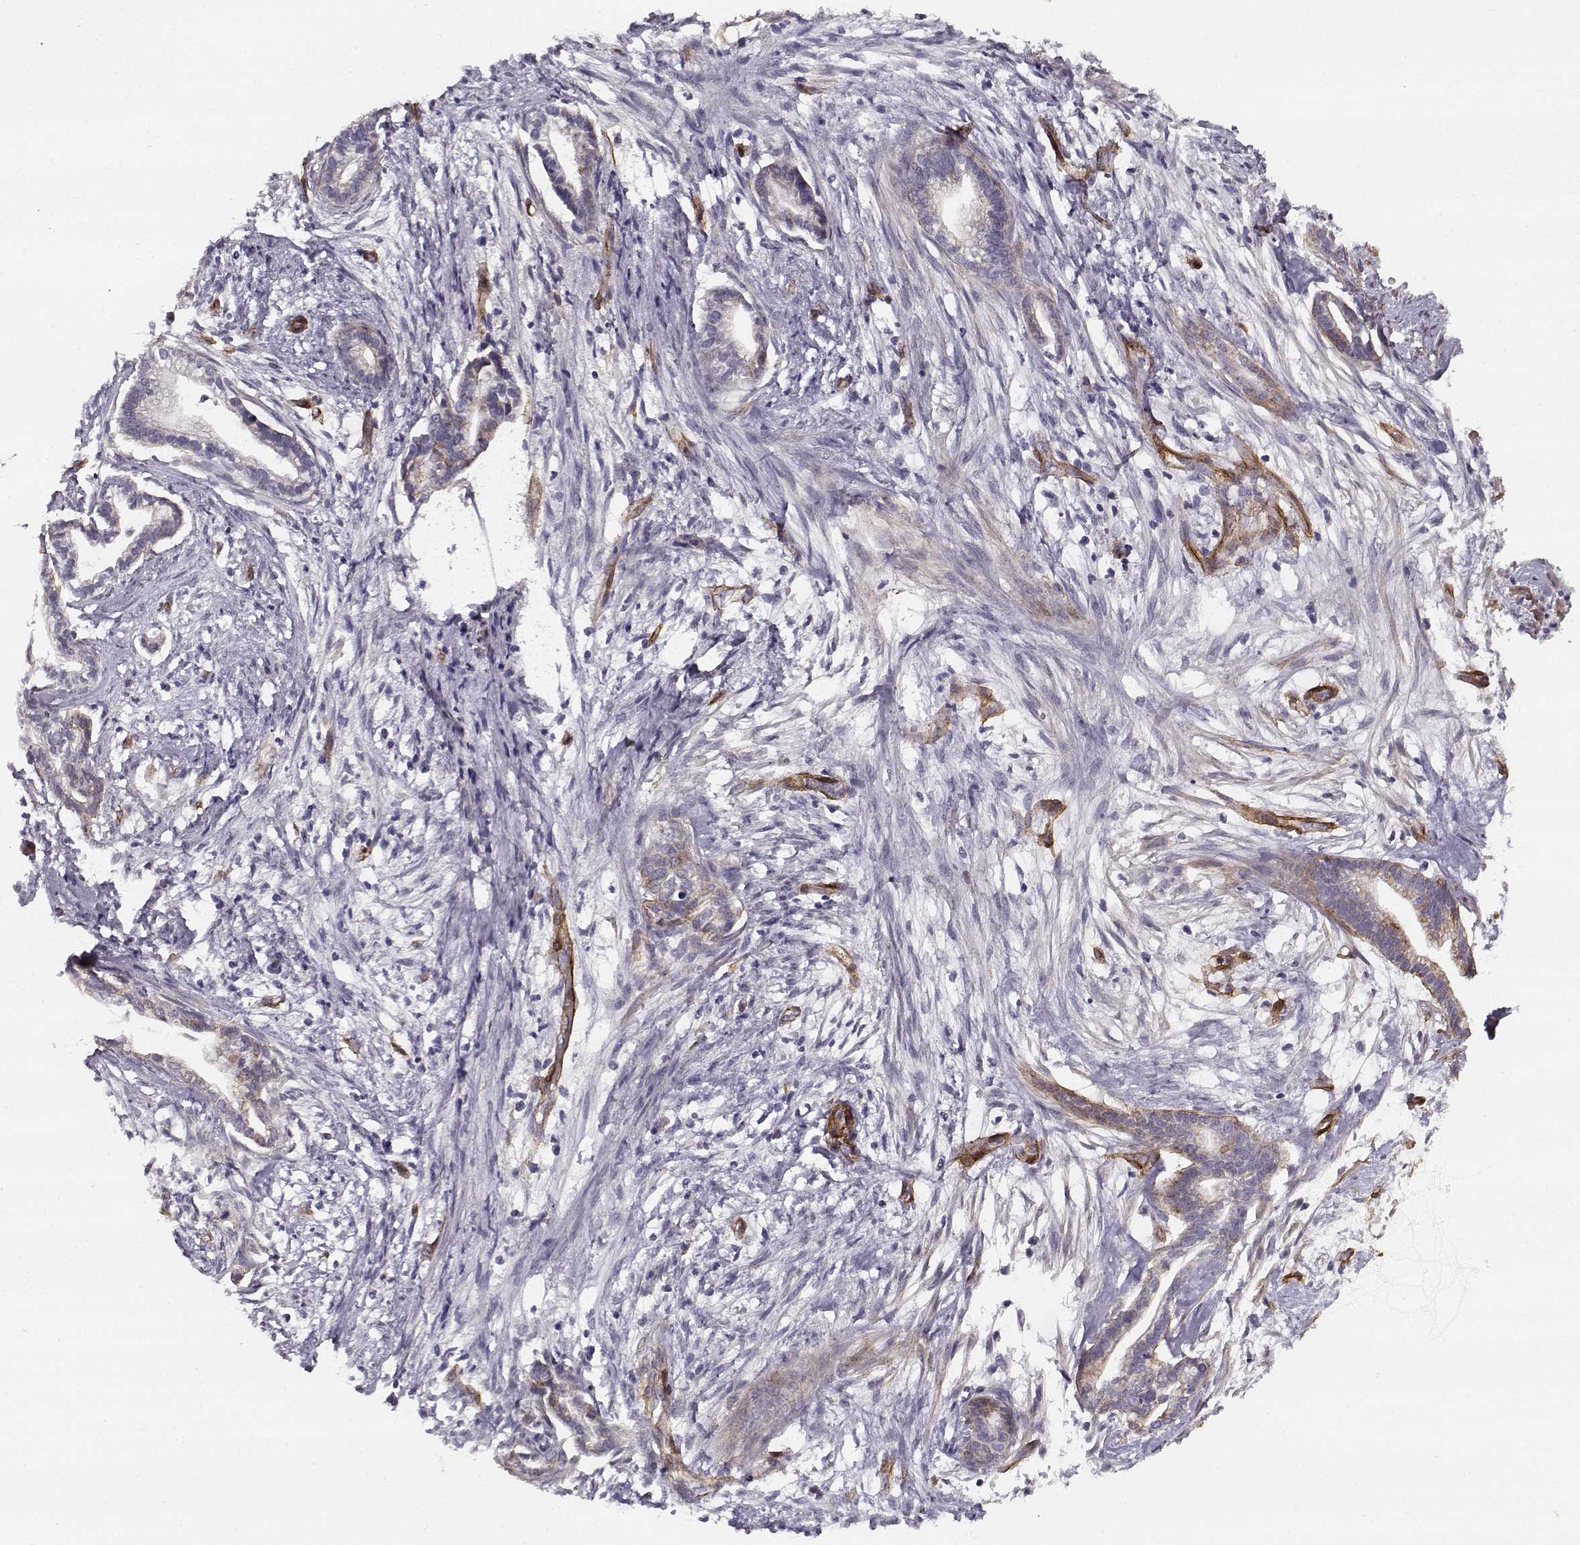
{"staining": {"intensity": "negative", "quantity": "none", "location": "none"}, "tissue": "cervical cancer", "cell_type": "Tumor cells", "image_type": "cancer", "snomed": [{"axis": "morphology", "description": "Adenocarcinoma, NOS"}, {"axis": "topography", "description": "Cervix"}], "caption": "Immunohistochemistry image of human cervical cancer (adenocarcinoma) stained for a protein (brown), which displays no expression in tumor cells. (IHC, brightfield microscopy, high magnification).", "gene": "LAMC1", "patient": {"sex": "female", "age": 62}}